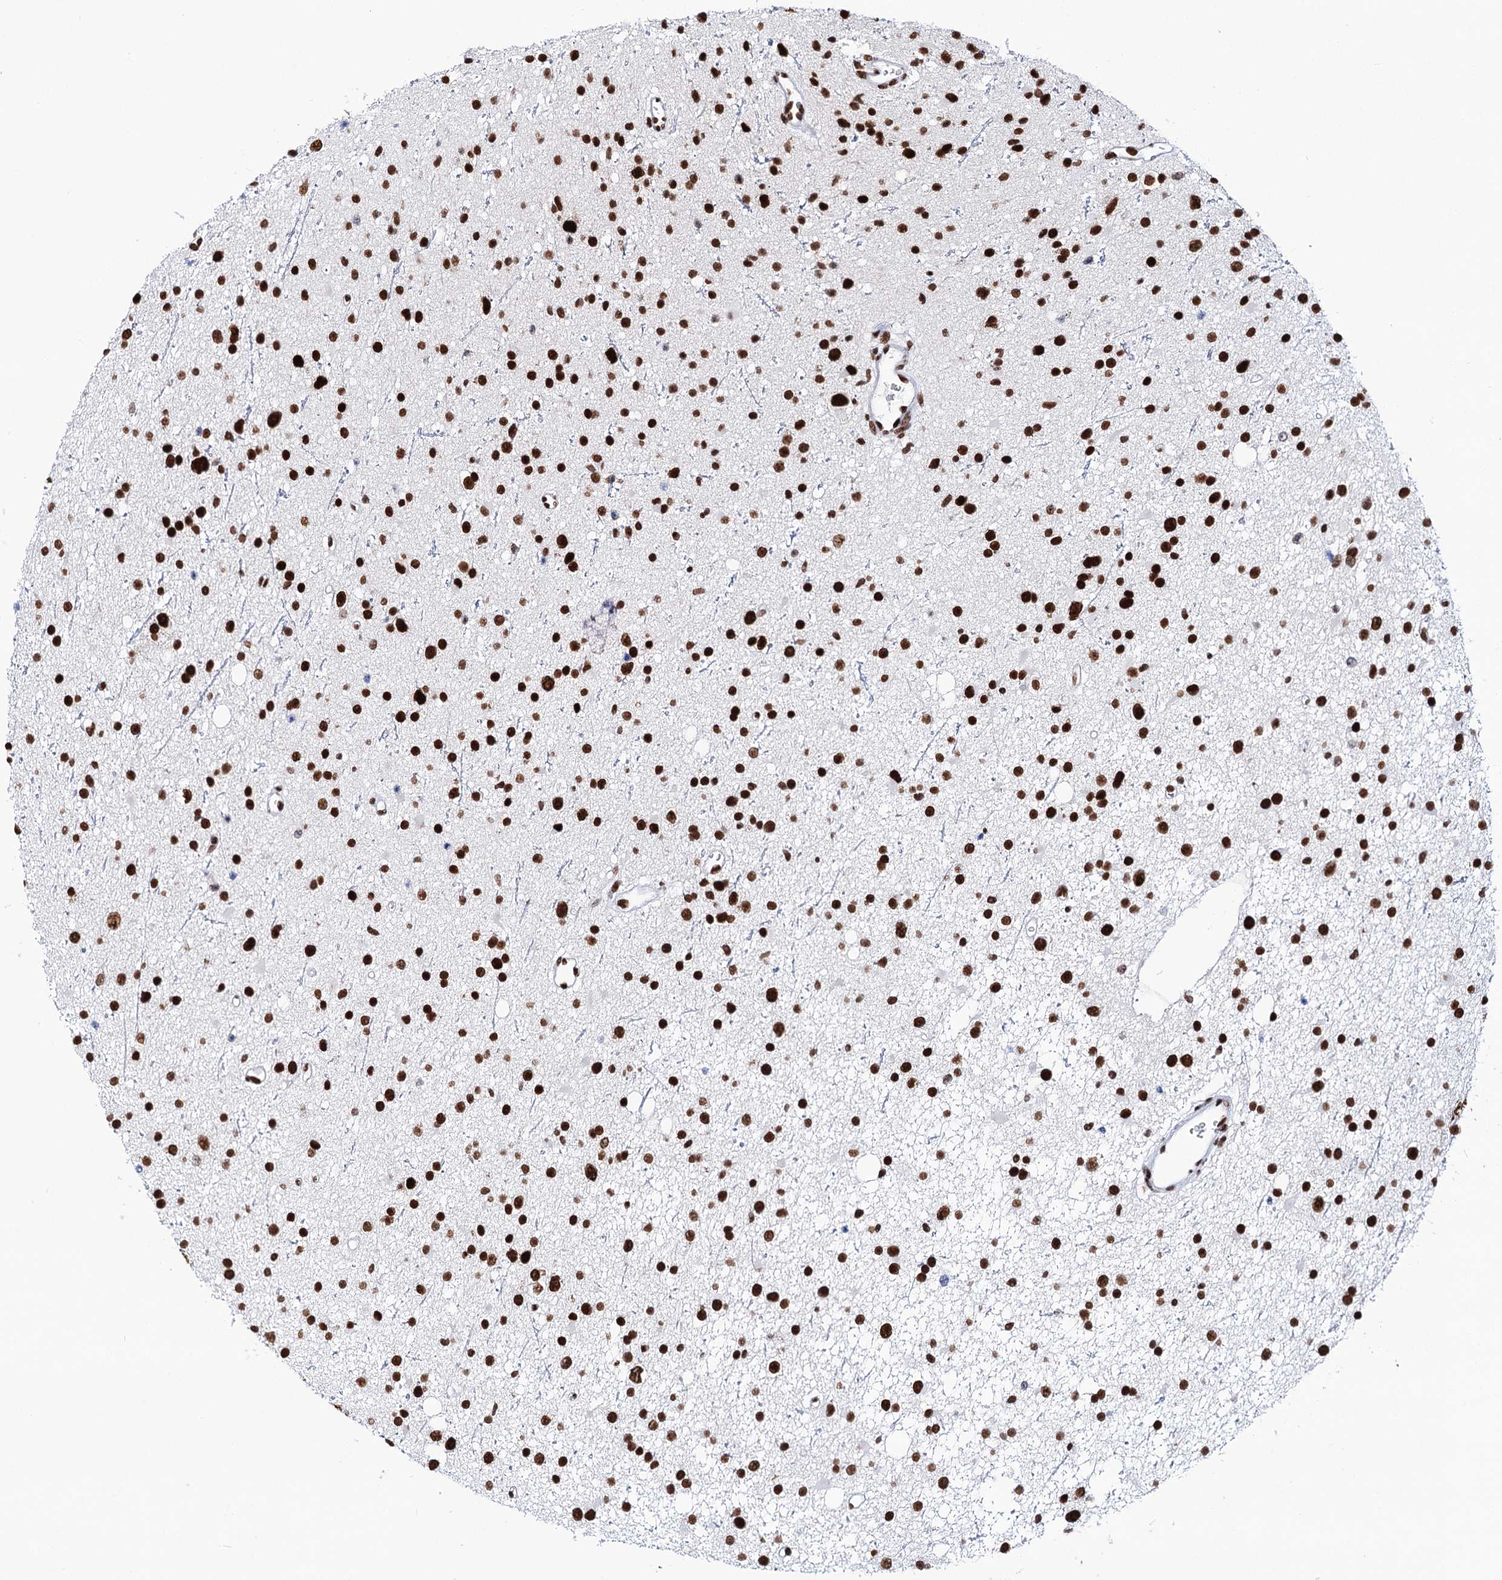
{"staining": {"intensity": "strong", "quantity": ">75%", "location": "nuclear"}, "tissue": "glioma", "cell_type": "Tumor cells", "image_type": "cancer", "snomed": [{"axis": "morphology", "description": "Glioma, malignant, Low grade"}, {"axis": "topography", "description": "Cerebral cortex"}], "caption": "Strong nuclear protein positivity is present in about >75% of tumor cells in low-grade glioma (malignant).", "gene": "MATR3", "patient": {"sex": "female", "age": 39}}